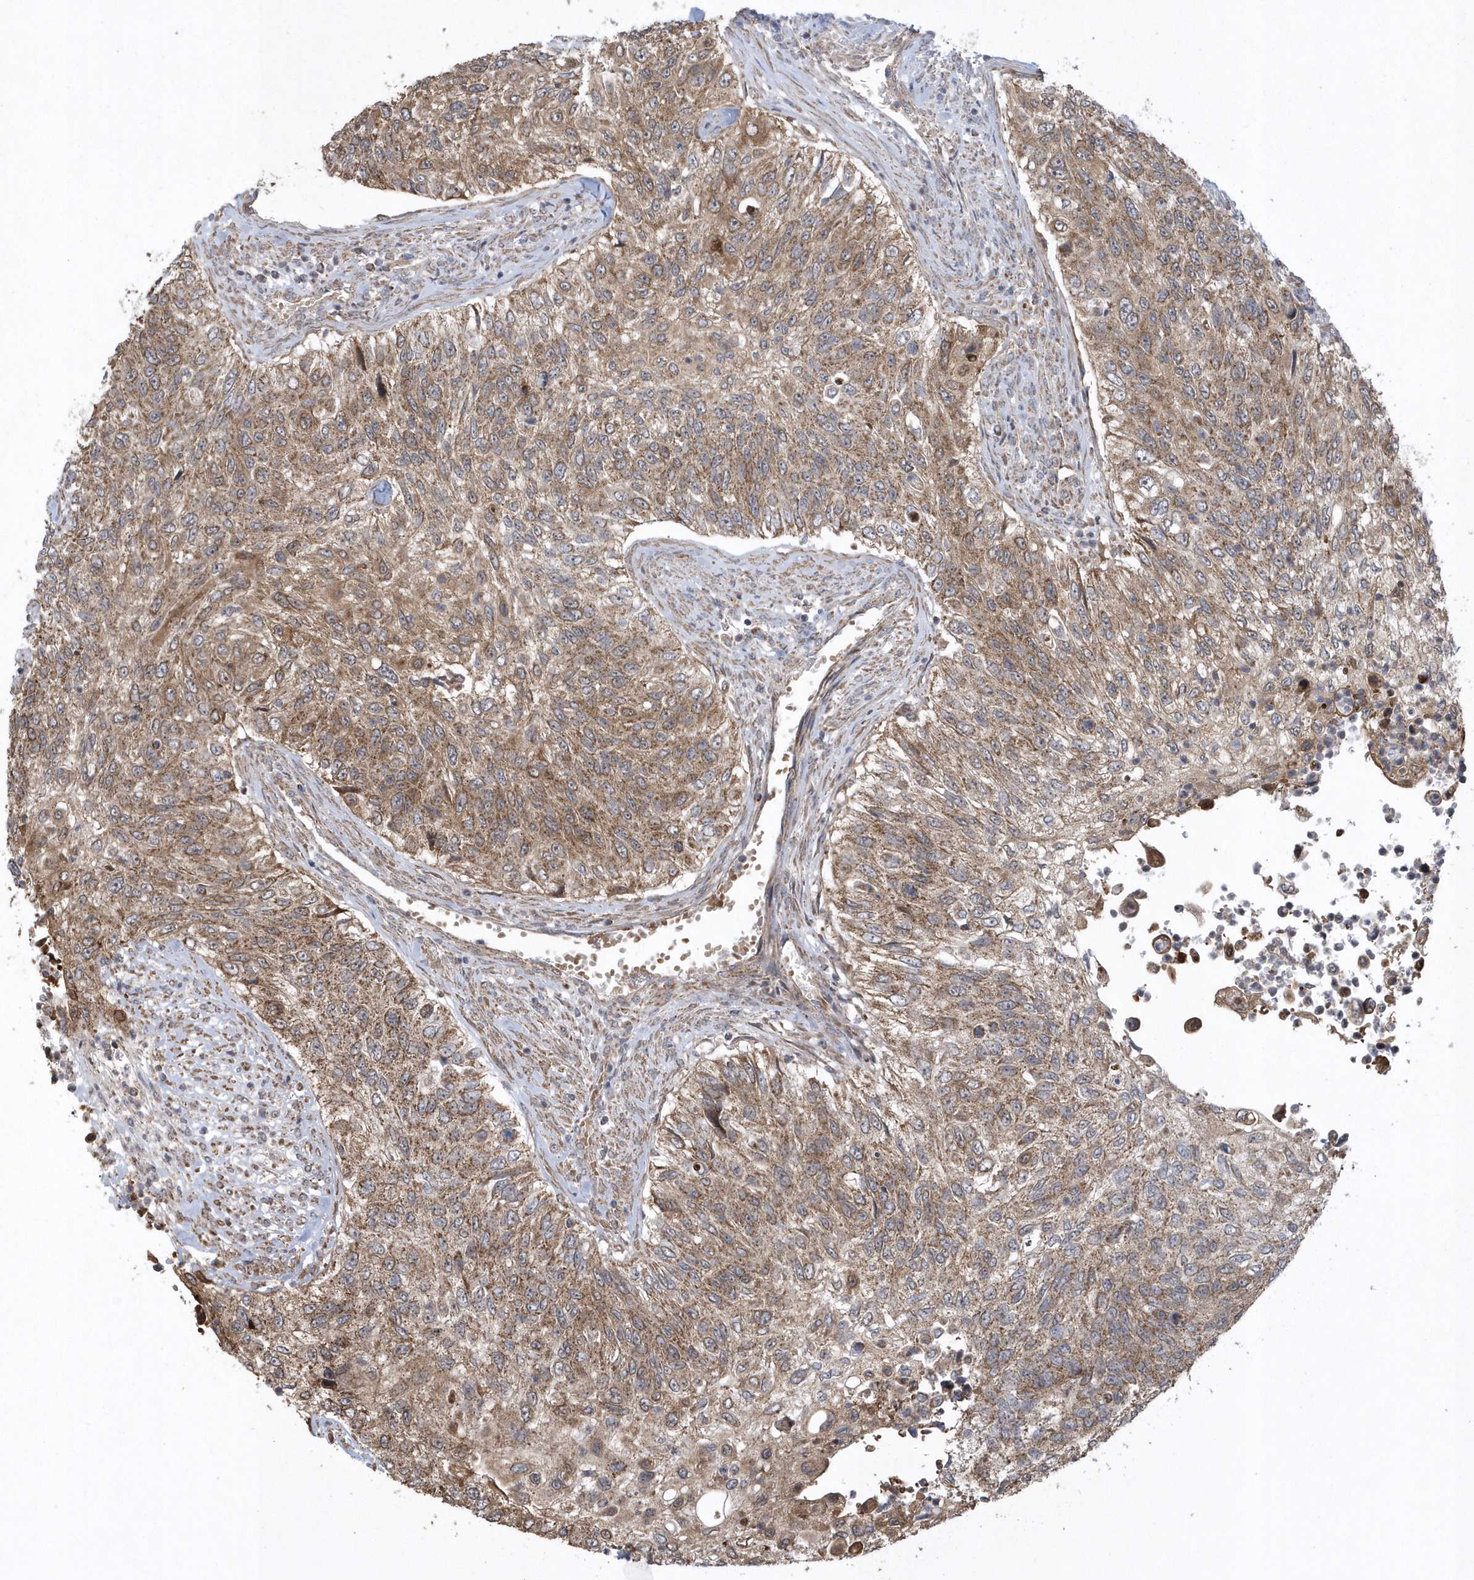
{"staining": {"intensity": "moderate", "quantity": ">75%", "location": "cytoplasmic/membranous"}, "tissue": "urothelial cancer", "cell_type": "Tumor cells", "image_type": "cancer", "snomed": [{"axis": "morphology", "description": "Urothelial carcinoma, High grade"}, {"axis": "topography", "description": "Urinary bladder"}], "caption": "Immunohistochemical staining of human urothelial cancer reveals medium levels of moderate cytoplasmic/membranous protein staining in about >75% of tumor cells.", "gene": "SLX9", "patient": {"sex": "female", "age": 60}}